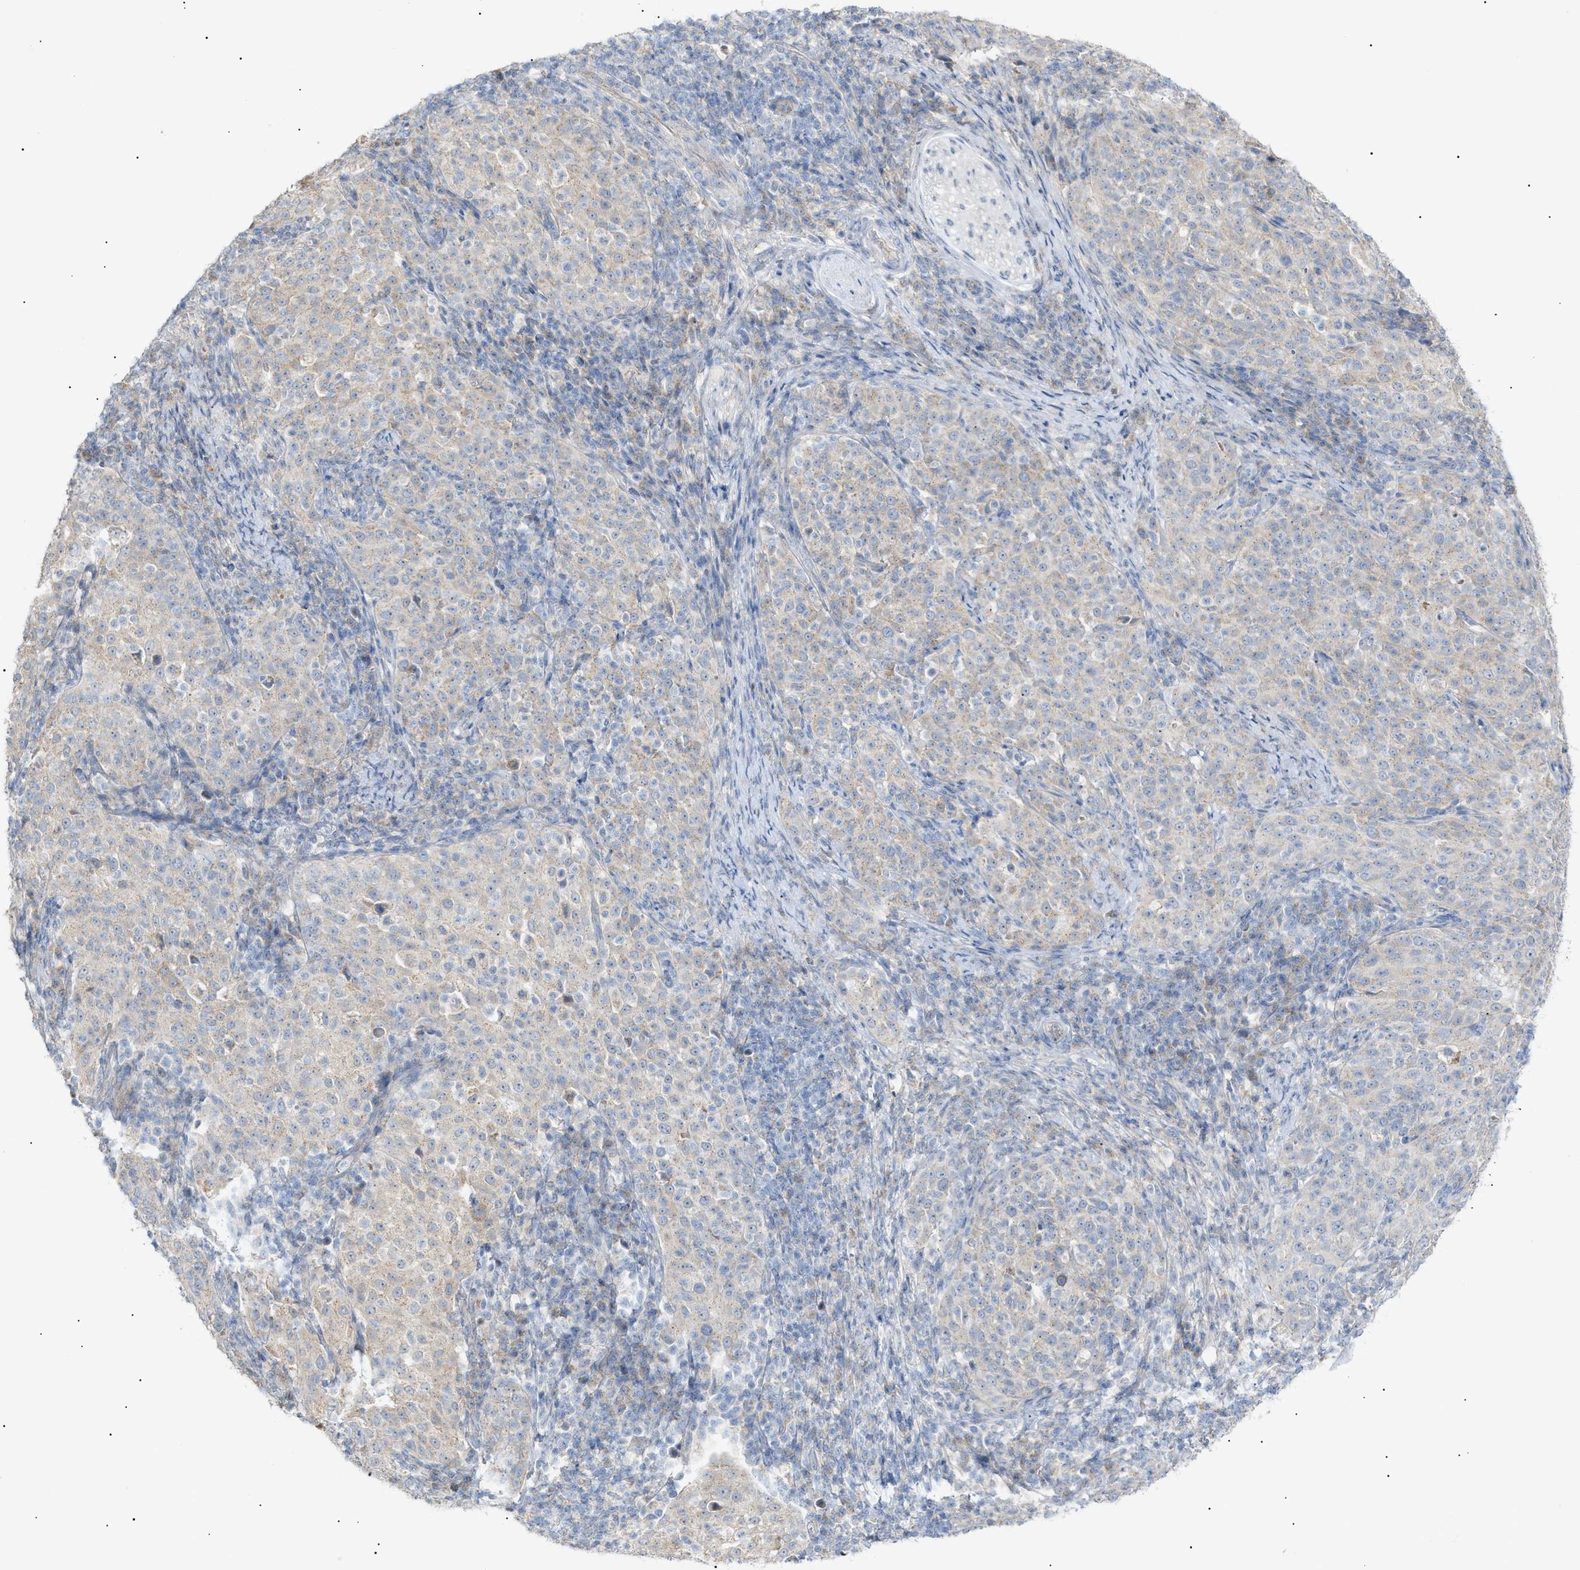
{"staining": {"intensity": "weak", "quantity": "<25%", "location": "cytoplasmic/membranous"}, "tissue": "cervical cancer", "cell_type": "Tumor cells", "image_type": "cancer", "snomed": [{"axis": "morphology", "description": "Squamous cell carcinoma, NOS"}, {"axis": "topography", "description": "Cervix"}], "caption": "Tumor cells show no significant staining in squamous cell carcinoma (cervical).", "gene": "SLC25A31", "patient": {"sex": "female", "age": 51}}